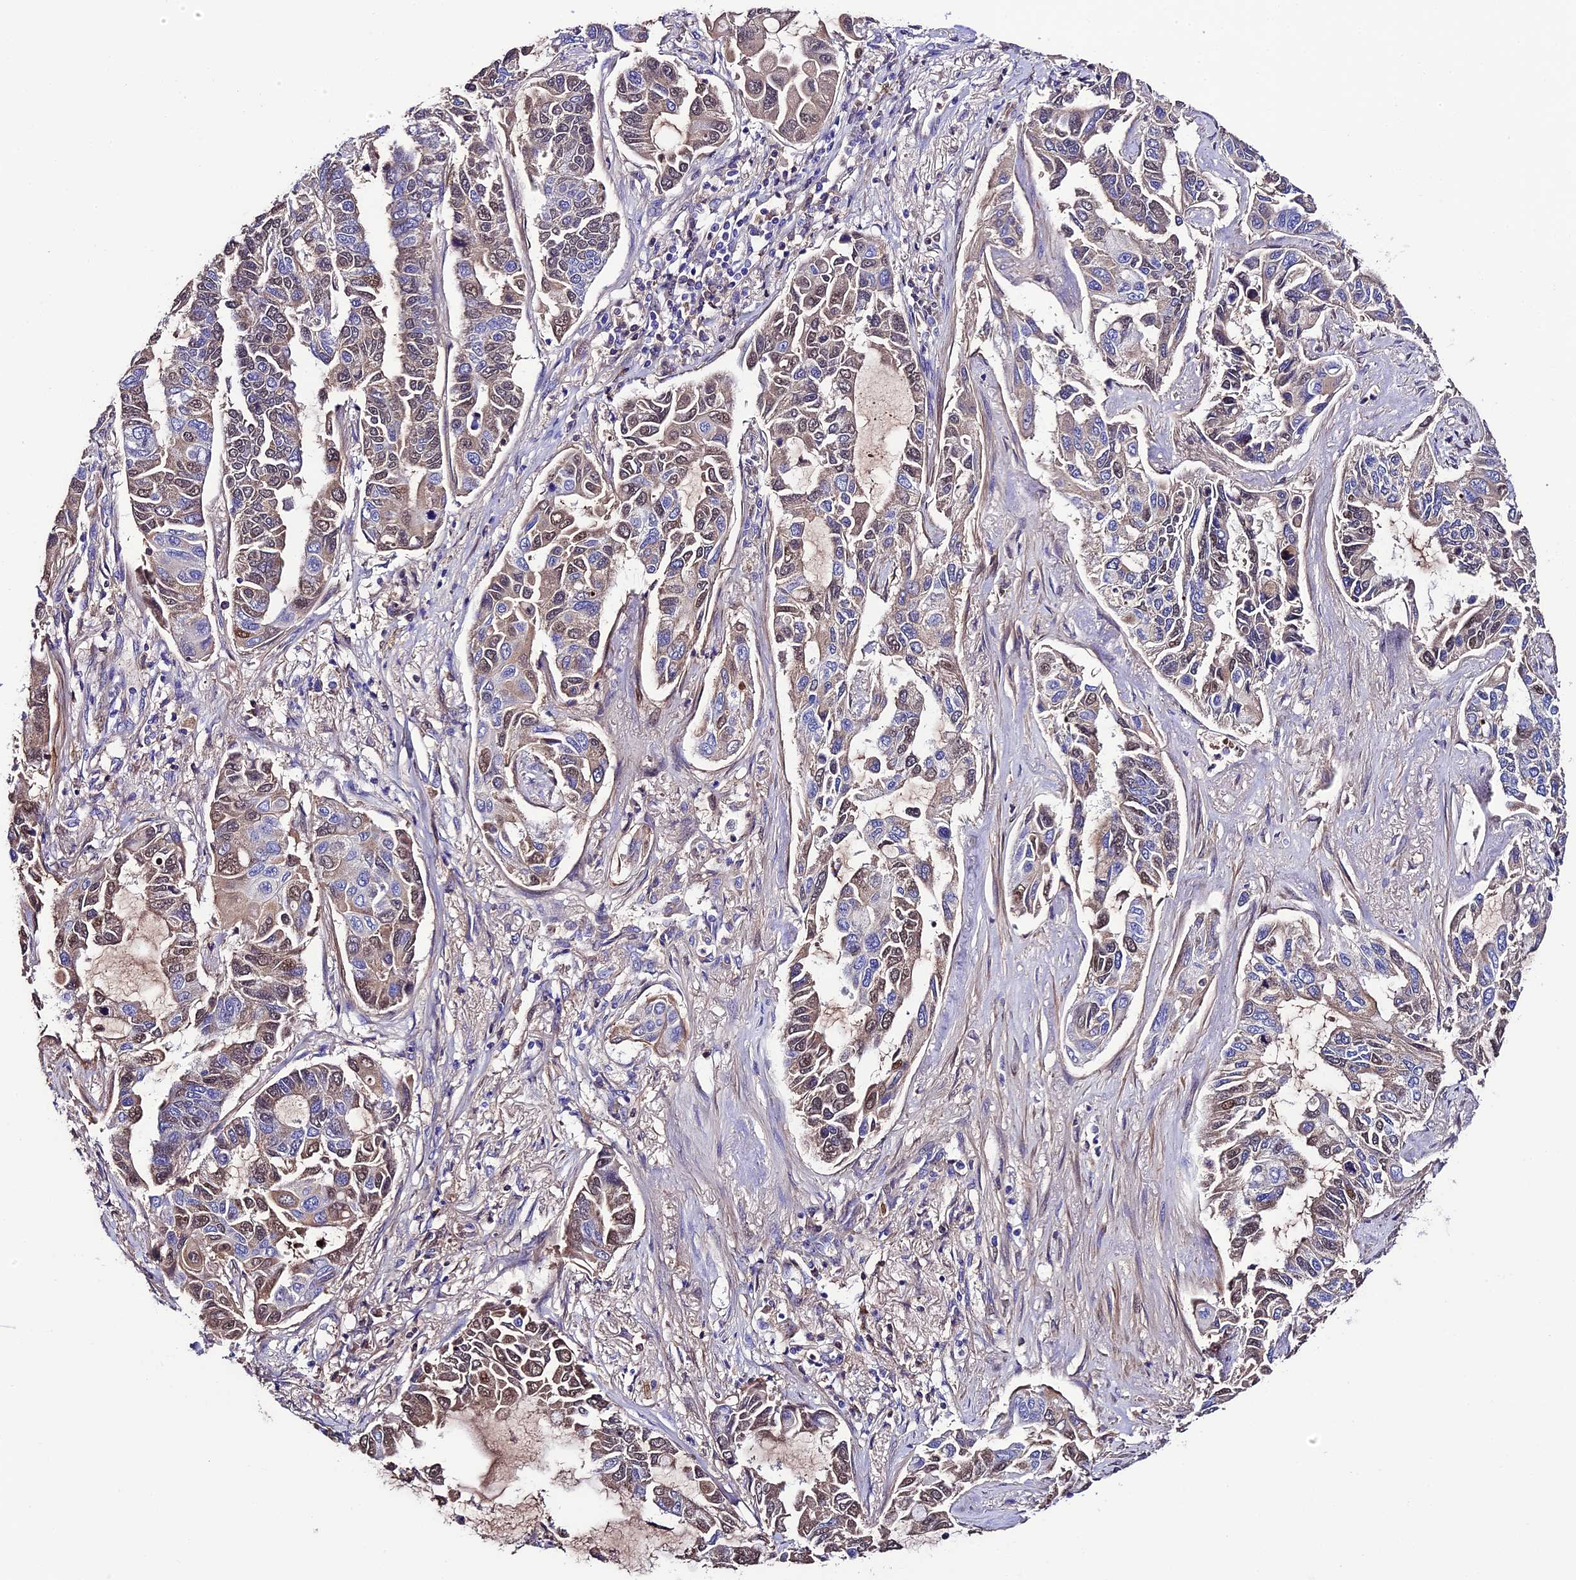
{"staining": {"intensity": "weak", "quantity": "25%-75%", "location": "nuclear"}, "tissue": "lung cancer", "cell_type": "Tumor cells", "image_type": "cancer", "snomed": [{"axis": "morphology", "description": "Adenocarcinoma, NOS"}, {"axis": "topography", "description": "Lung"}], "caption": "This is an image of IHC staining of lung adenocarcinoma, which shows weak expression in the nuclear of tumor cells.", "gene": "TCP11L2", "patient": {"sex": "male", "age": 64}}